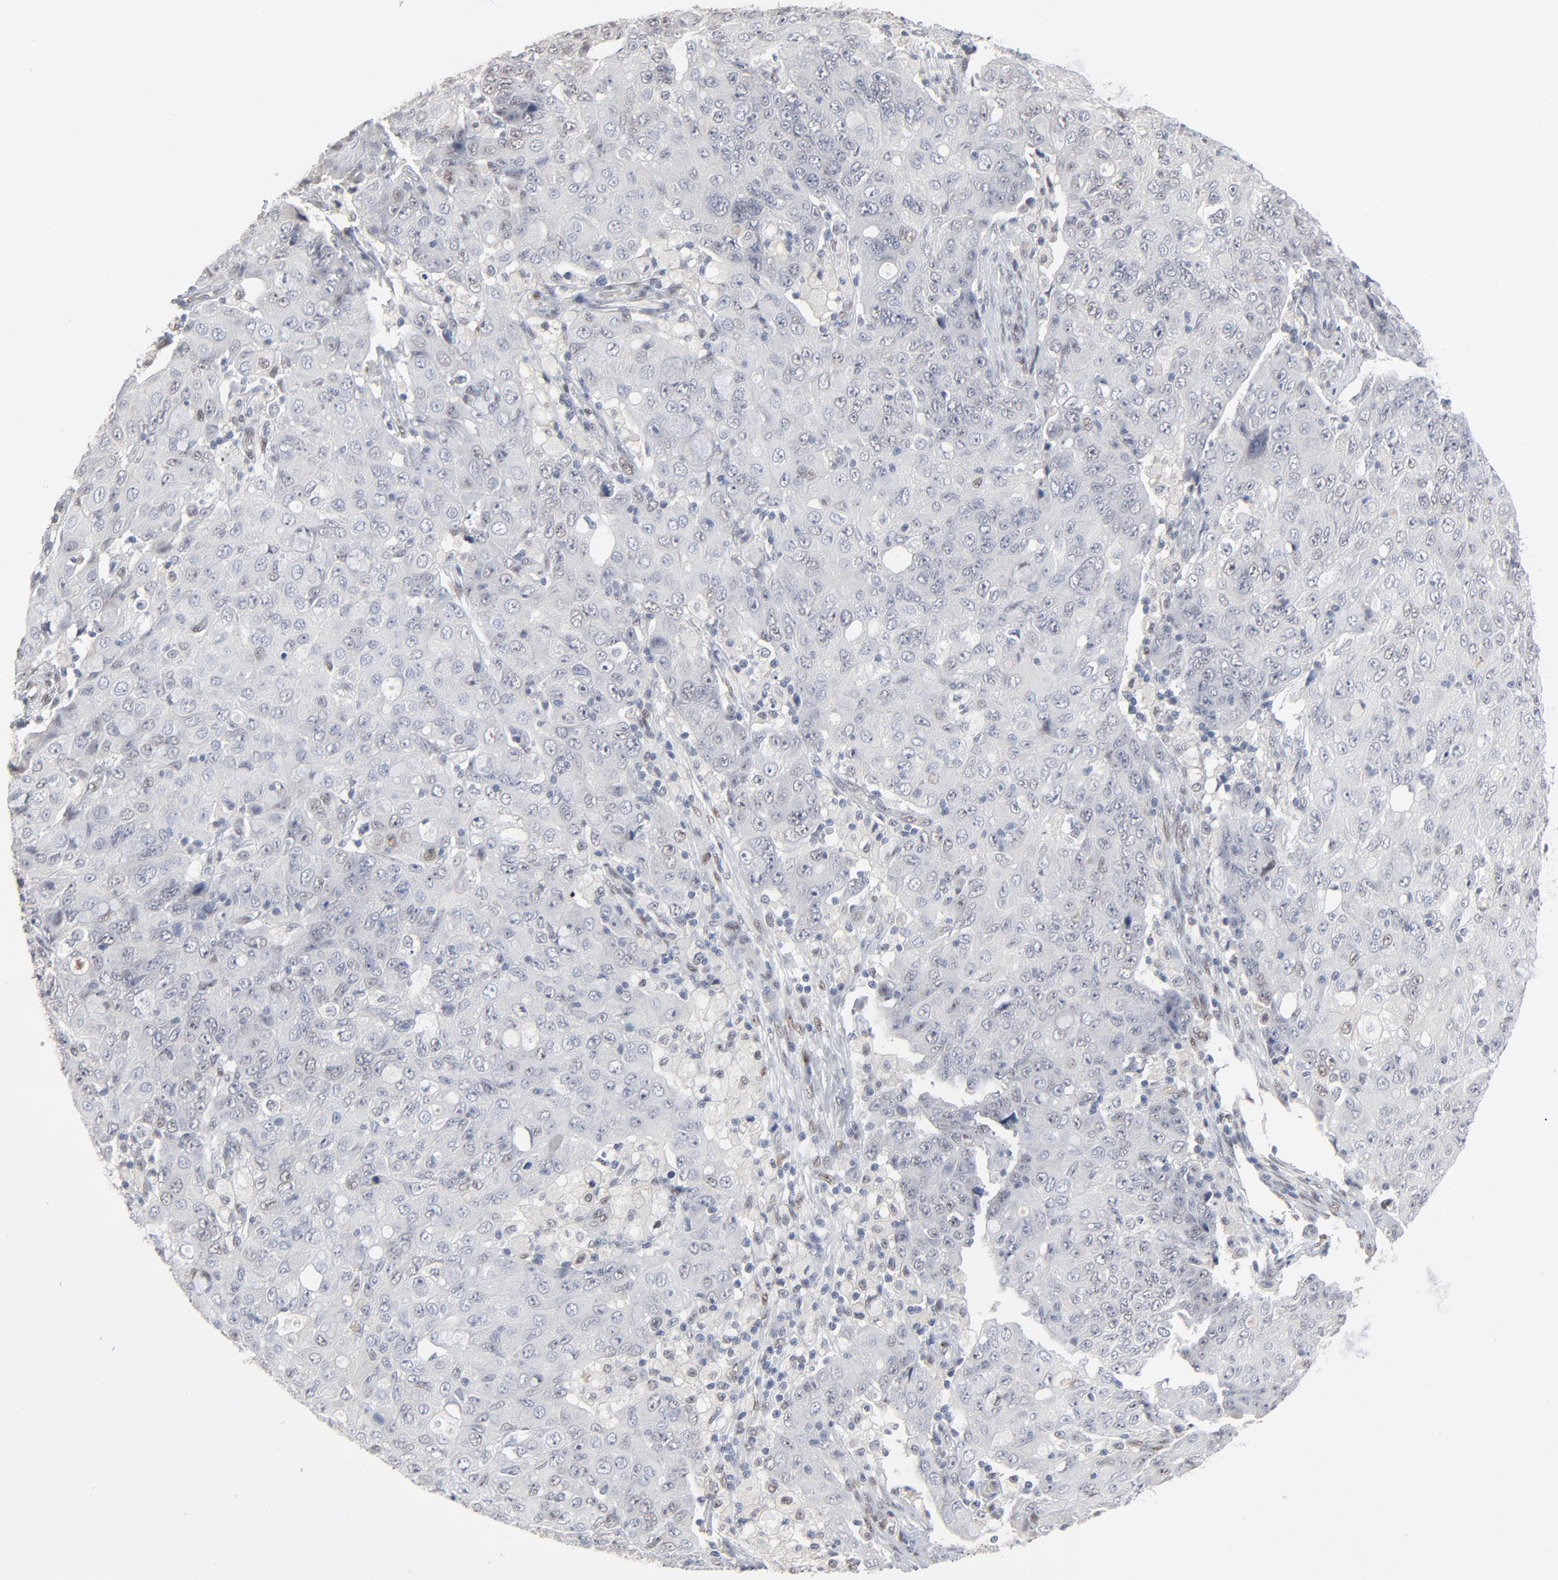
{"staining": {"intensity": "negative", "quantity": "none", "location": "none"}, "tissue": "ovarian cancer", "cell_type": "Tumor cells", "image_type": "cancer", "snomed": [{"axis": "morphology", "description": "Carcinoma, endometroid"}, {"axis": "topography", "description": "Ovary"}], "caption": "Ovarian endometroid carcinoma was stained to show a protein in brown. There is no significant expression in tumor cells.", "gene": "ATF7", "patient": {"sex": "female", "age": 42}}